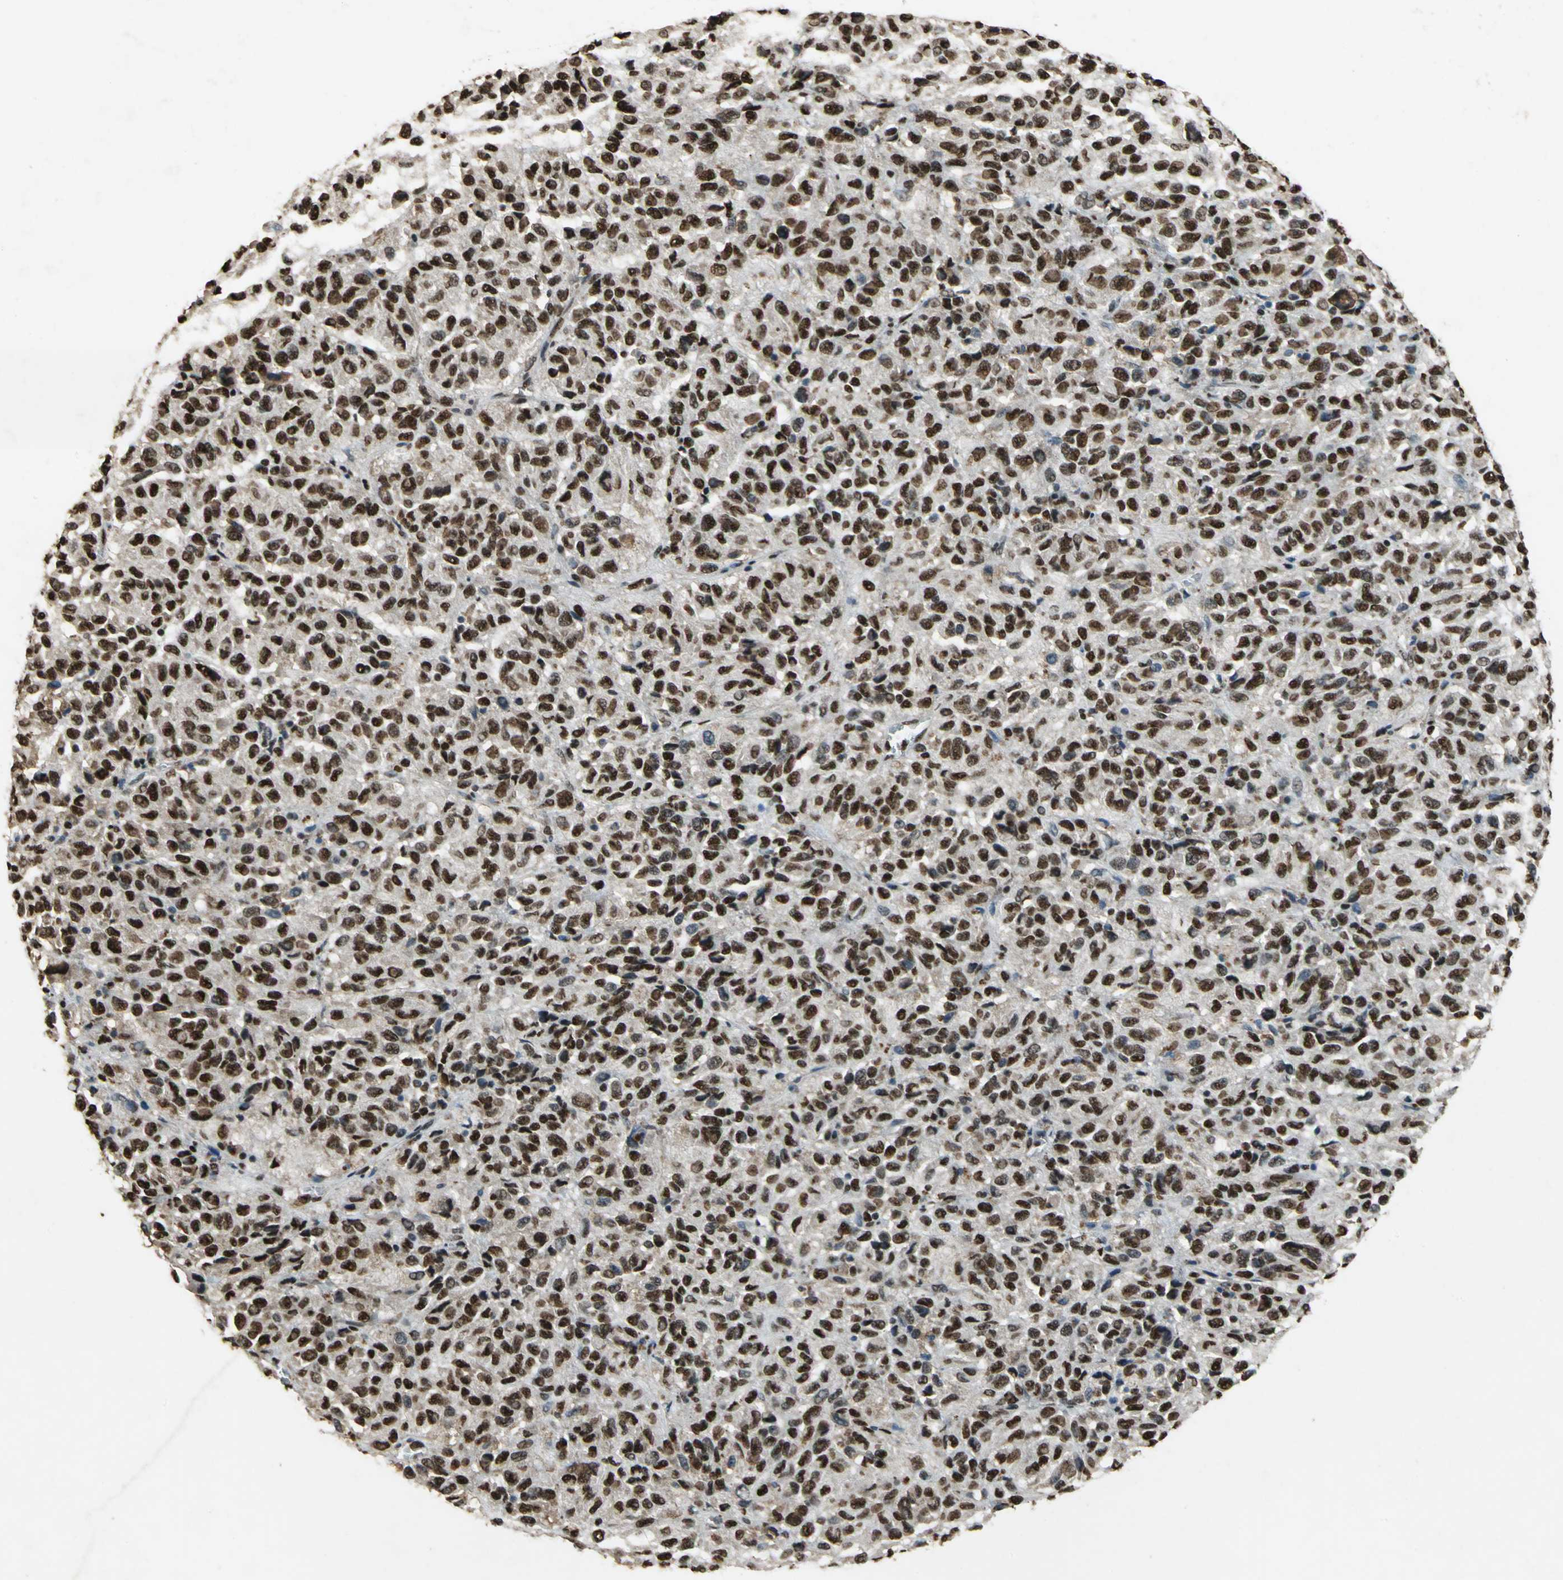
{"staining": {"intensity": "strong", "quantity": ">75%", "location": "nuclear"}, "tissue": "melanoma", "cell_type": "Tumor cells", "image_type": "cancer", "snomed": [{"axis": "morphology", "description": "Malignant melanoma, Metastatic site"}, {"axis": "topography", "description": "Lung"}], "caption": "Approximately >75% of tumor cells in human malignant melanoma (metastatic site) reveal strong nuclear protein positivity as visualized by brown immunohistochemical staining.", "gene": "ANP32A", "patient": {"sex": "male", "age": 64}}